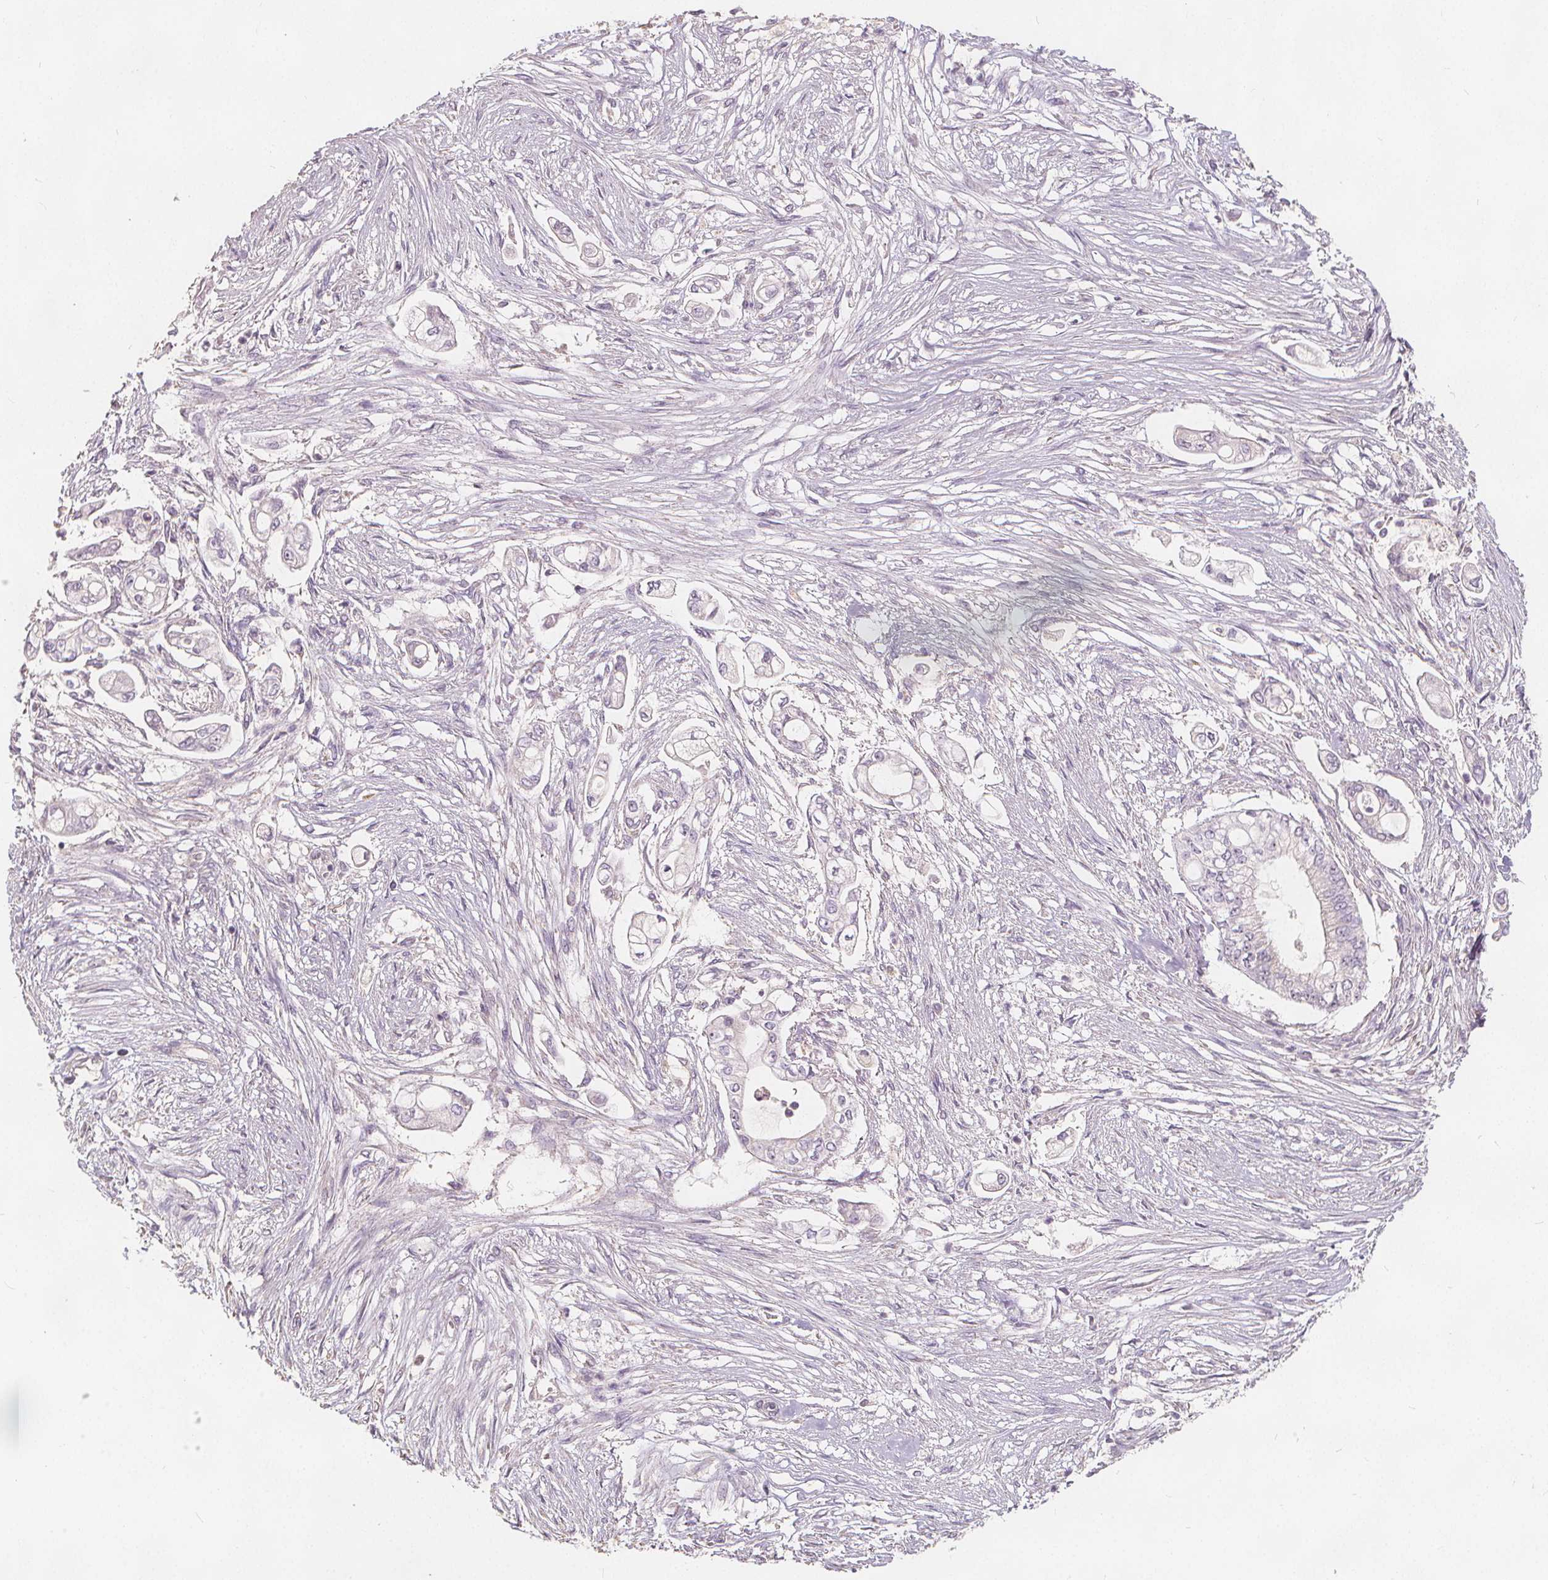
{"staining": {"intensity": "negative", "quantity": "none", "location": "none"}, "tissue": "pancreatic cancer", "cell_type": "Tumor cells", "image_type": "cancer", "snomed": [{"axis": "morphology", "description": "Adenocarcinoma, NOS"}, {"axis": "topography", "description": "Pancreas"}], "caption": "Tumor cells show no significant protein positivity in pancreatic cancer (adenocarcinoma). Nuclei are stained in blue.", "gene": "DRC3", "patient": {"sex": "female", "age": 69}}